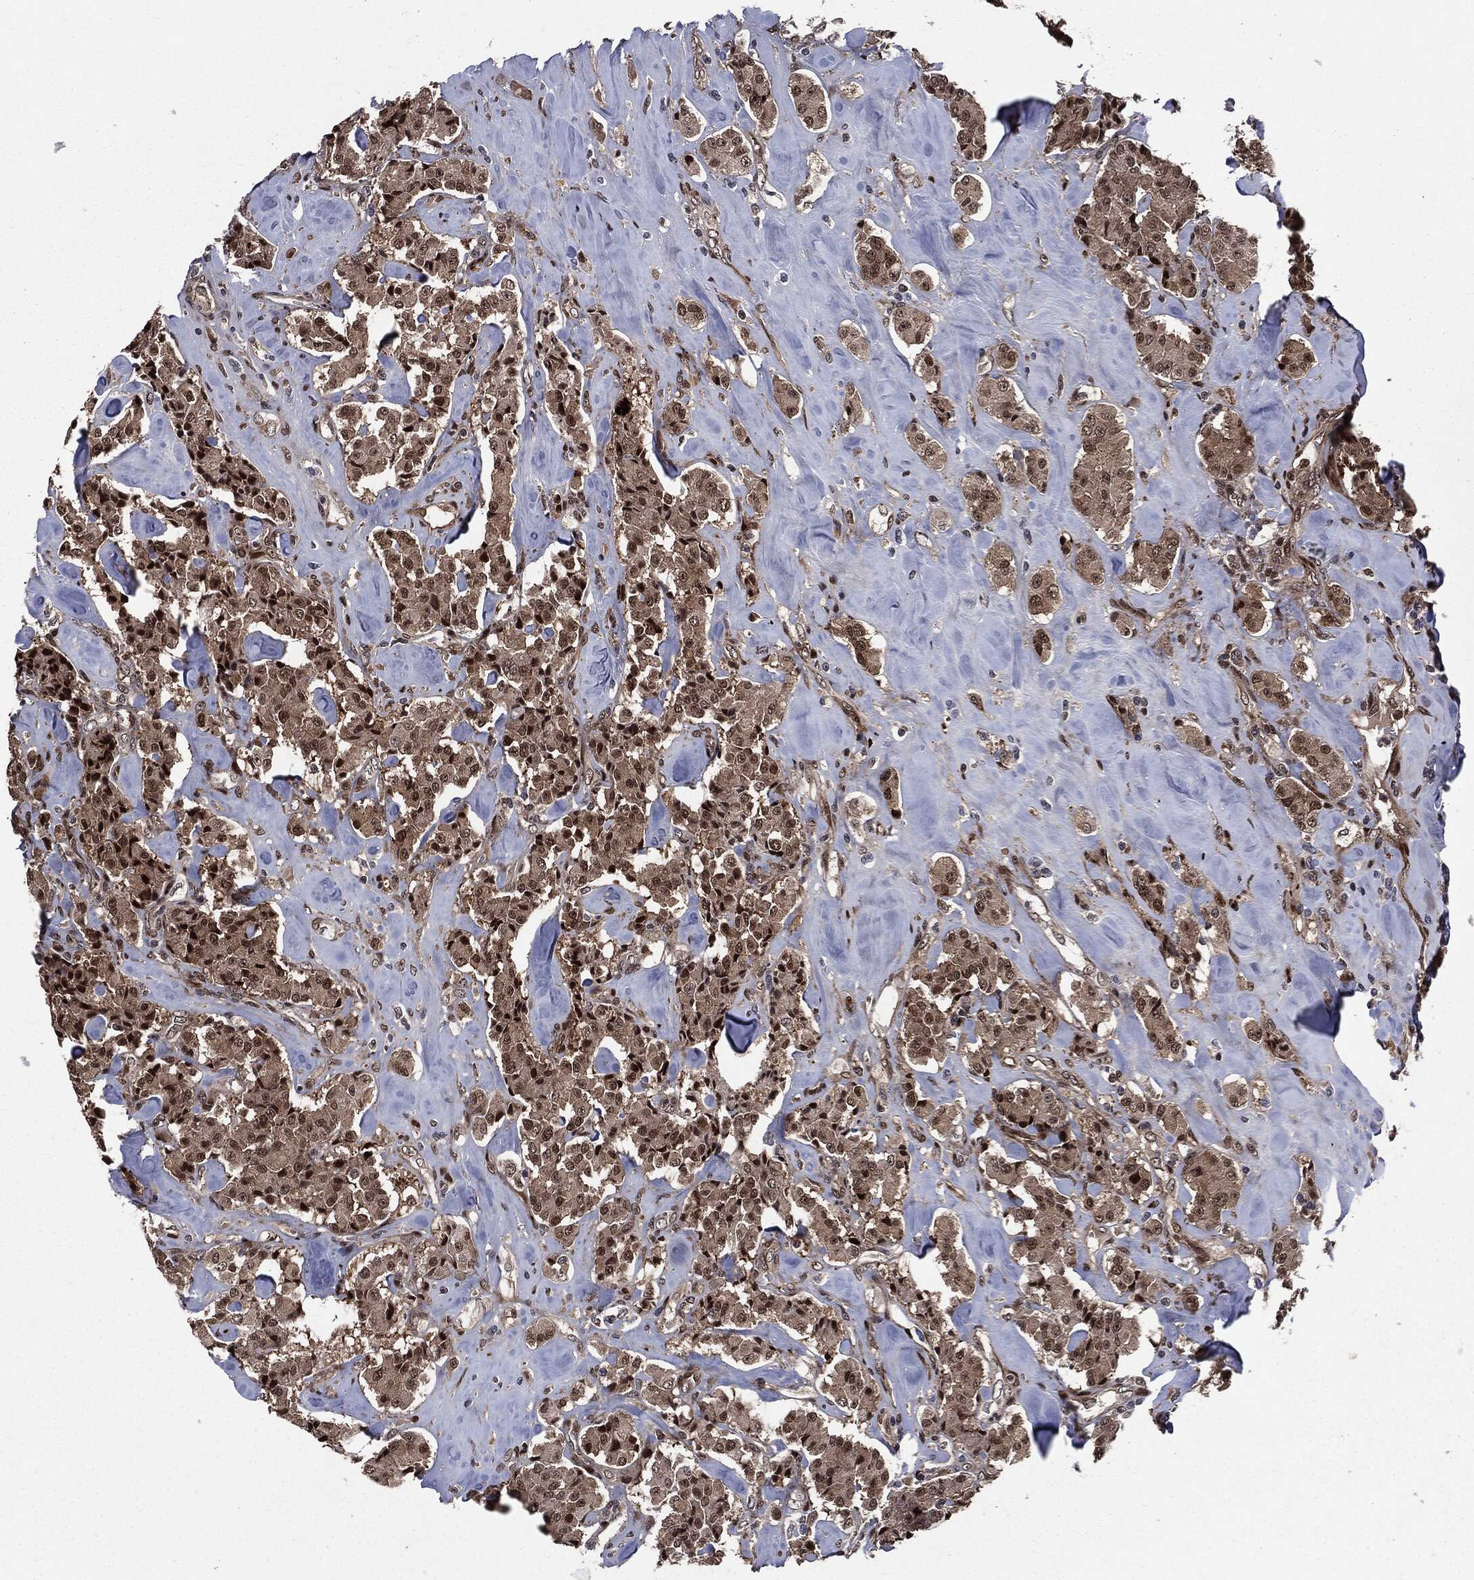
{"staining": {"intensity": "moderate", "quantity": "25%-75%", "location": "nuclear"}, "tissue": "carcinoid", "cell_type": "Tumor cells", "image_type": "cancer", "snomed": [{"axis": "morphology", "description": "Carcinoid, malignant, NOS"}, {"axis": "topography", "description": "Pancreas"}], "caption": "IHC (DAB (3,3'-diaminobenzidine)) staining of human carcinoid displays moderate nuclear protein staining in approximately 25%-75% of tumor cells.", "gene": "SMAD4", "patient": {"sex": "male", "age": 41}}